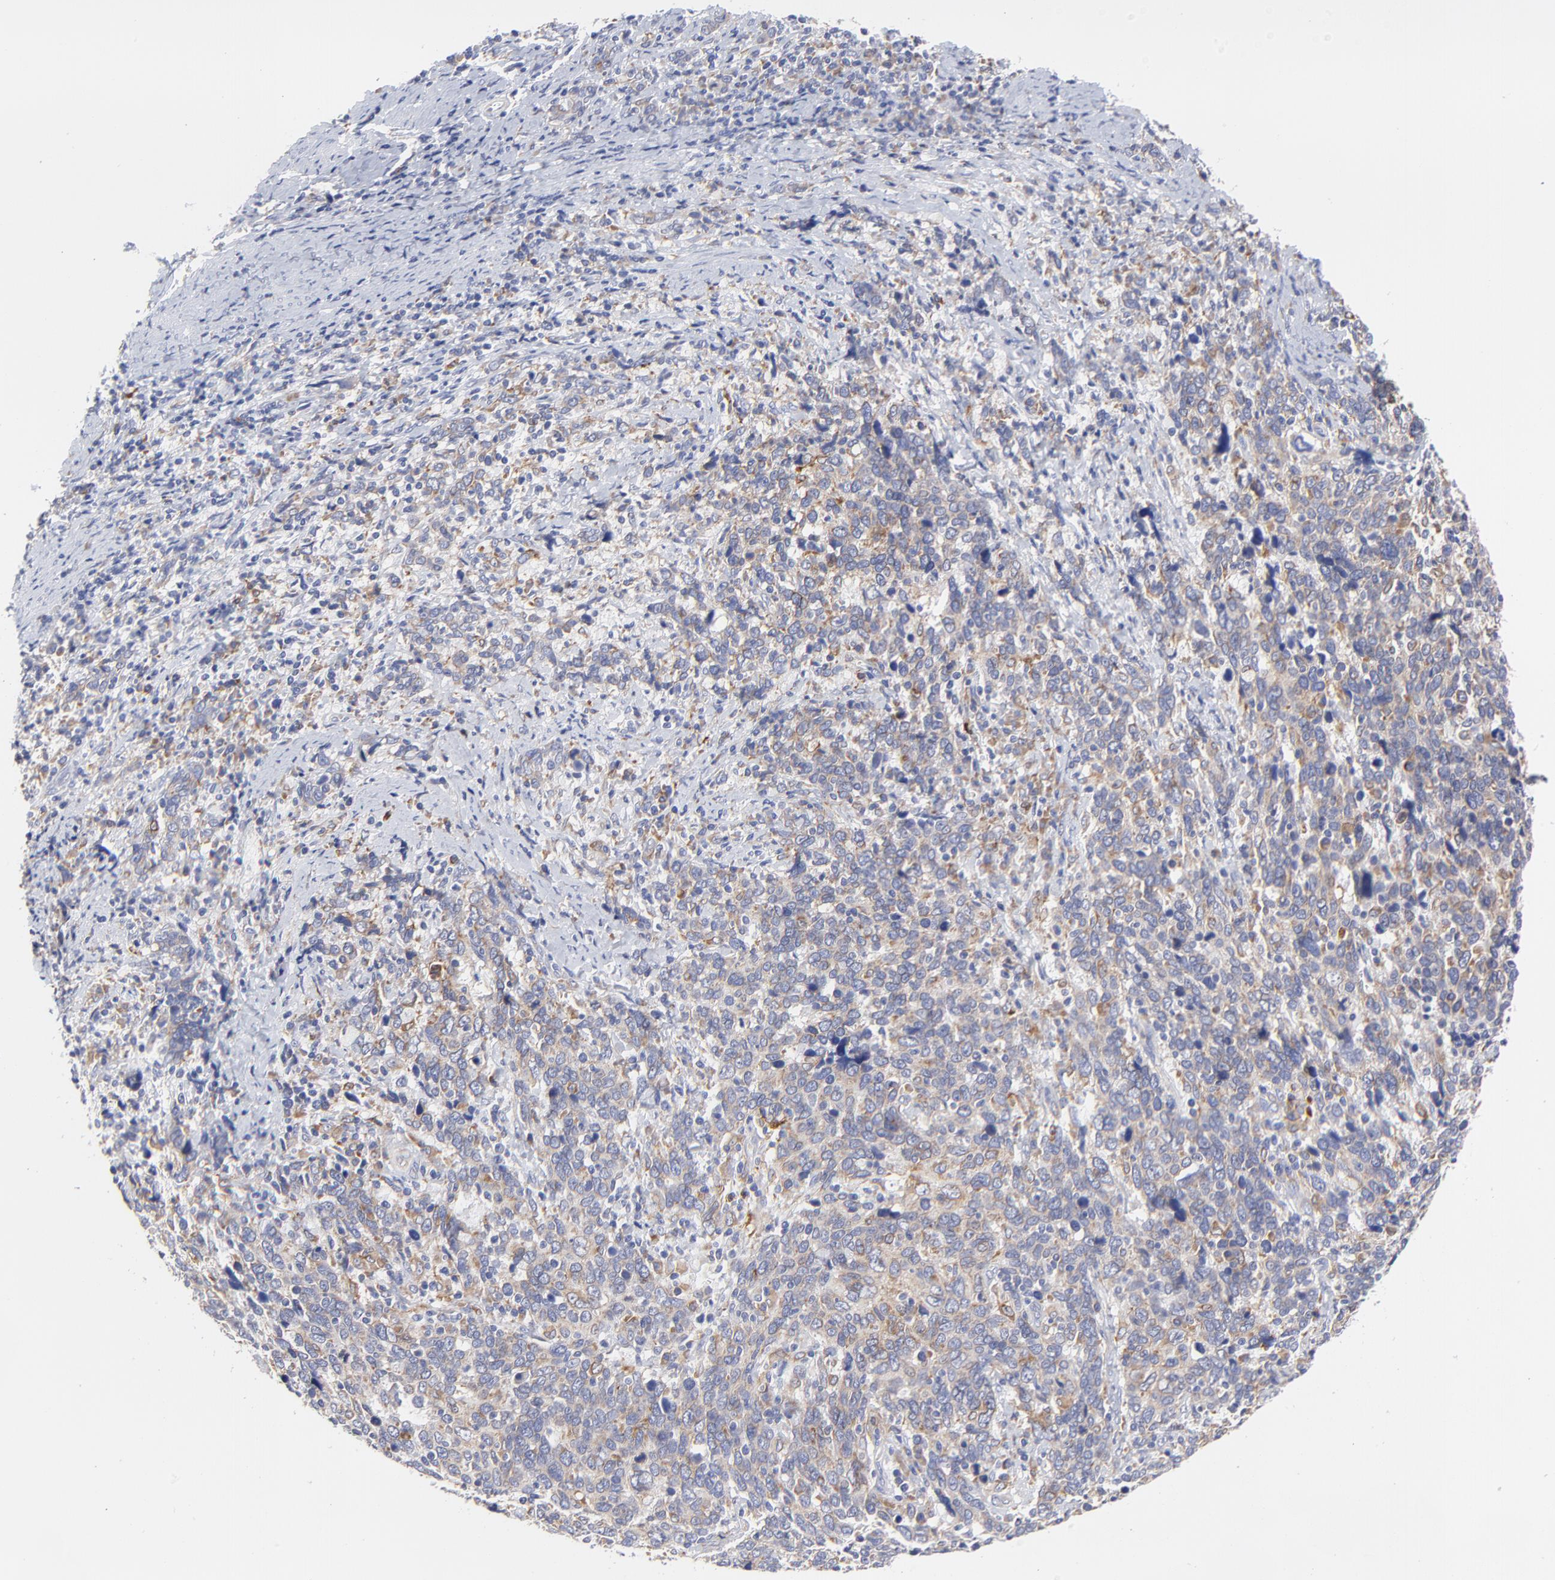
{"staining": {"intensity": "weak", "quantity": ">75%", "location": "cytoplasmic/membranous"}, "tissue": "cervical cancer", "cell_type": "Tumor cells", "image_type": "cancer", "snomed": [{"axis": "morphology", "description": "Squamous cell carcinoma, NOS"}, {"axis": "topography", "description": "Cervix"}], "caption": "There is low levels of weak cytoplasmic/membranous staining in tumor cells of cervical cancer (squamous cell carcinoma), as demonstrated by immunohistochemical staining (brown color).", "gene": "MOSPD2", "patient": {"sex": "female", "age": 41}}